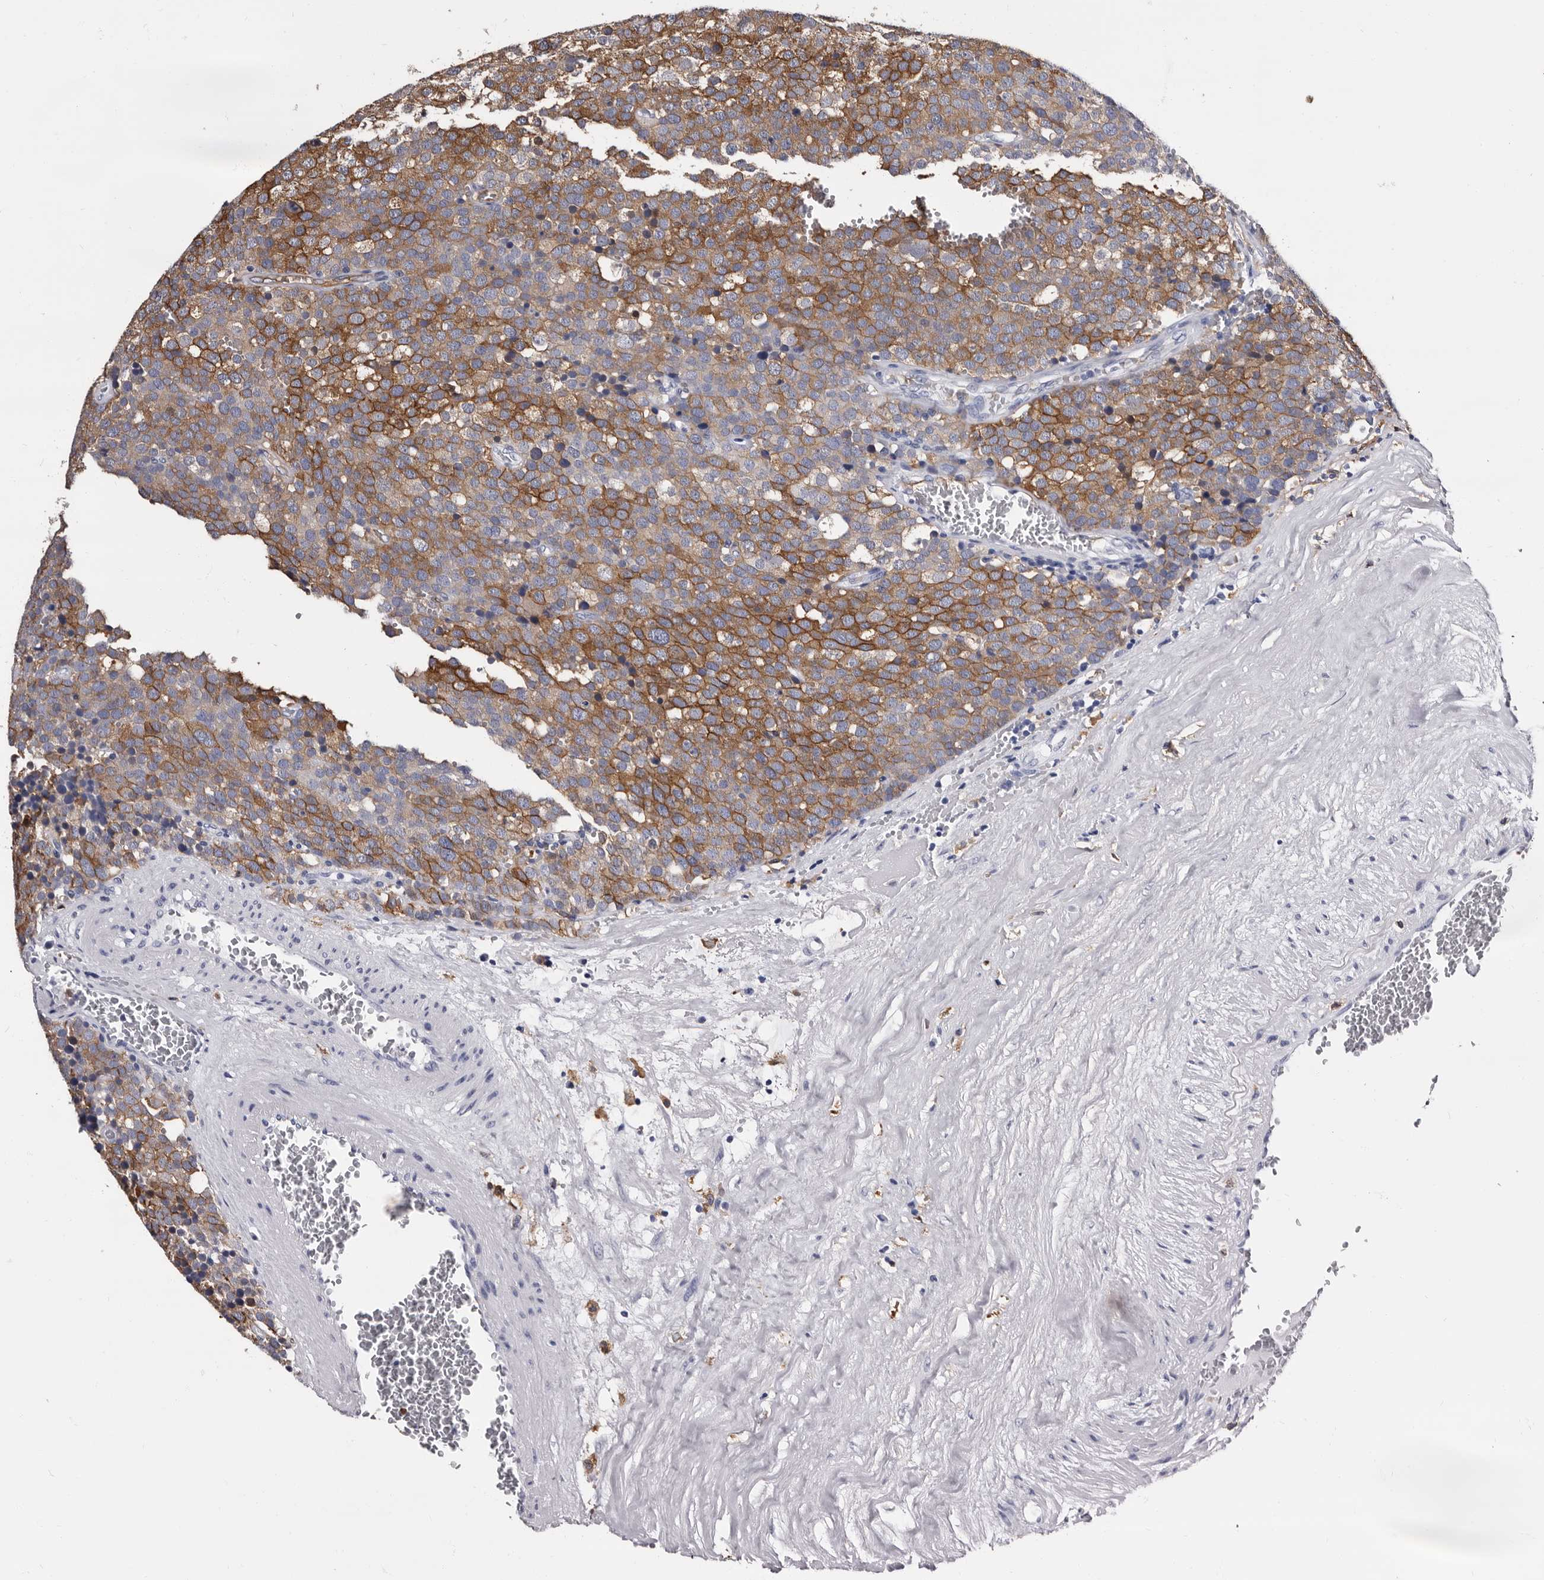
{"staining": {"intensity": "moderate", "quantity": "25%-75%", "location": "cytoplasmic/membranous"}, "tissue": "testis cancer", "cell_type": "Tumor cells", "image_type": "cancer", "snomed": [{"axis": "morphology", "description": "Seminoma, NOS"}, {"axis": "topography", "description": "Testis"}], "caption": "This histopathology image exhibits immunohistochemistry (IHC) staining of human seminoma (testis), with medium moderate cytoplasmic/membranous positivity in approximately 25%-75% of tumor cells.", "gene": "EPB41L3", "patient": {"sex": "male", "age": 71}}